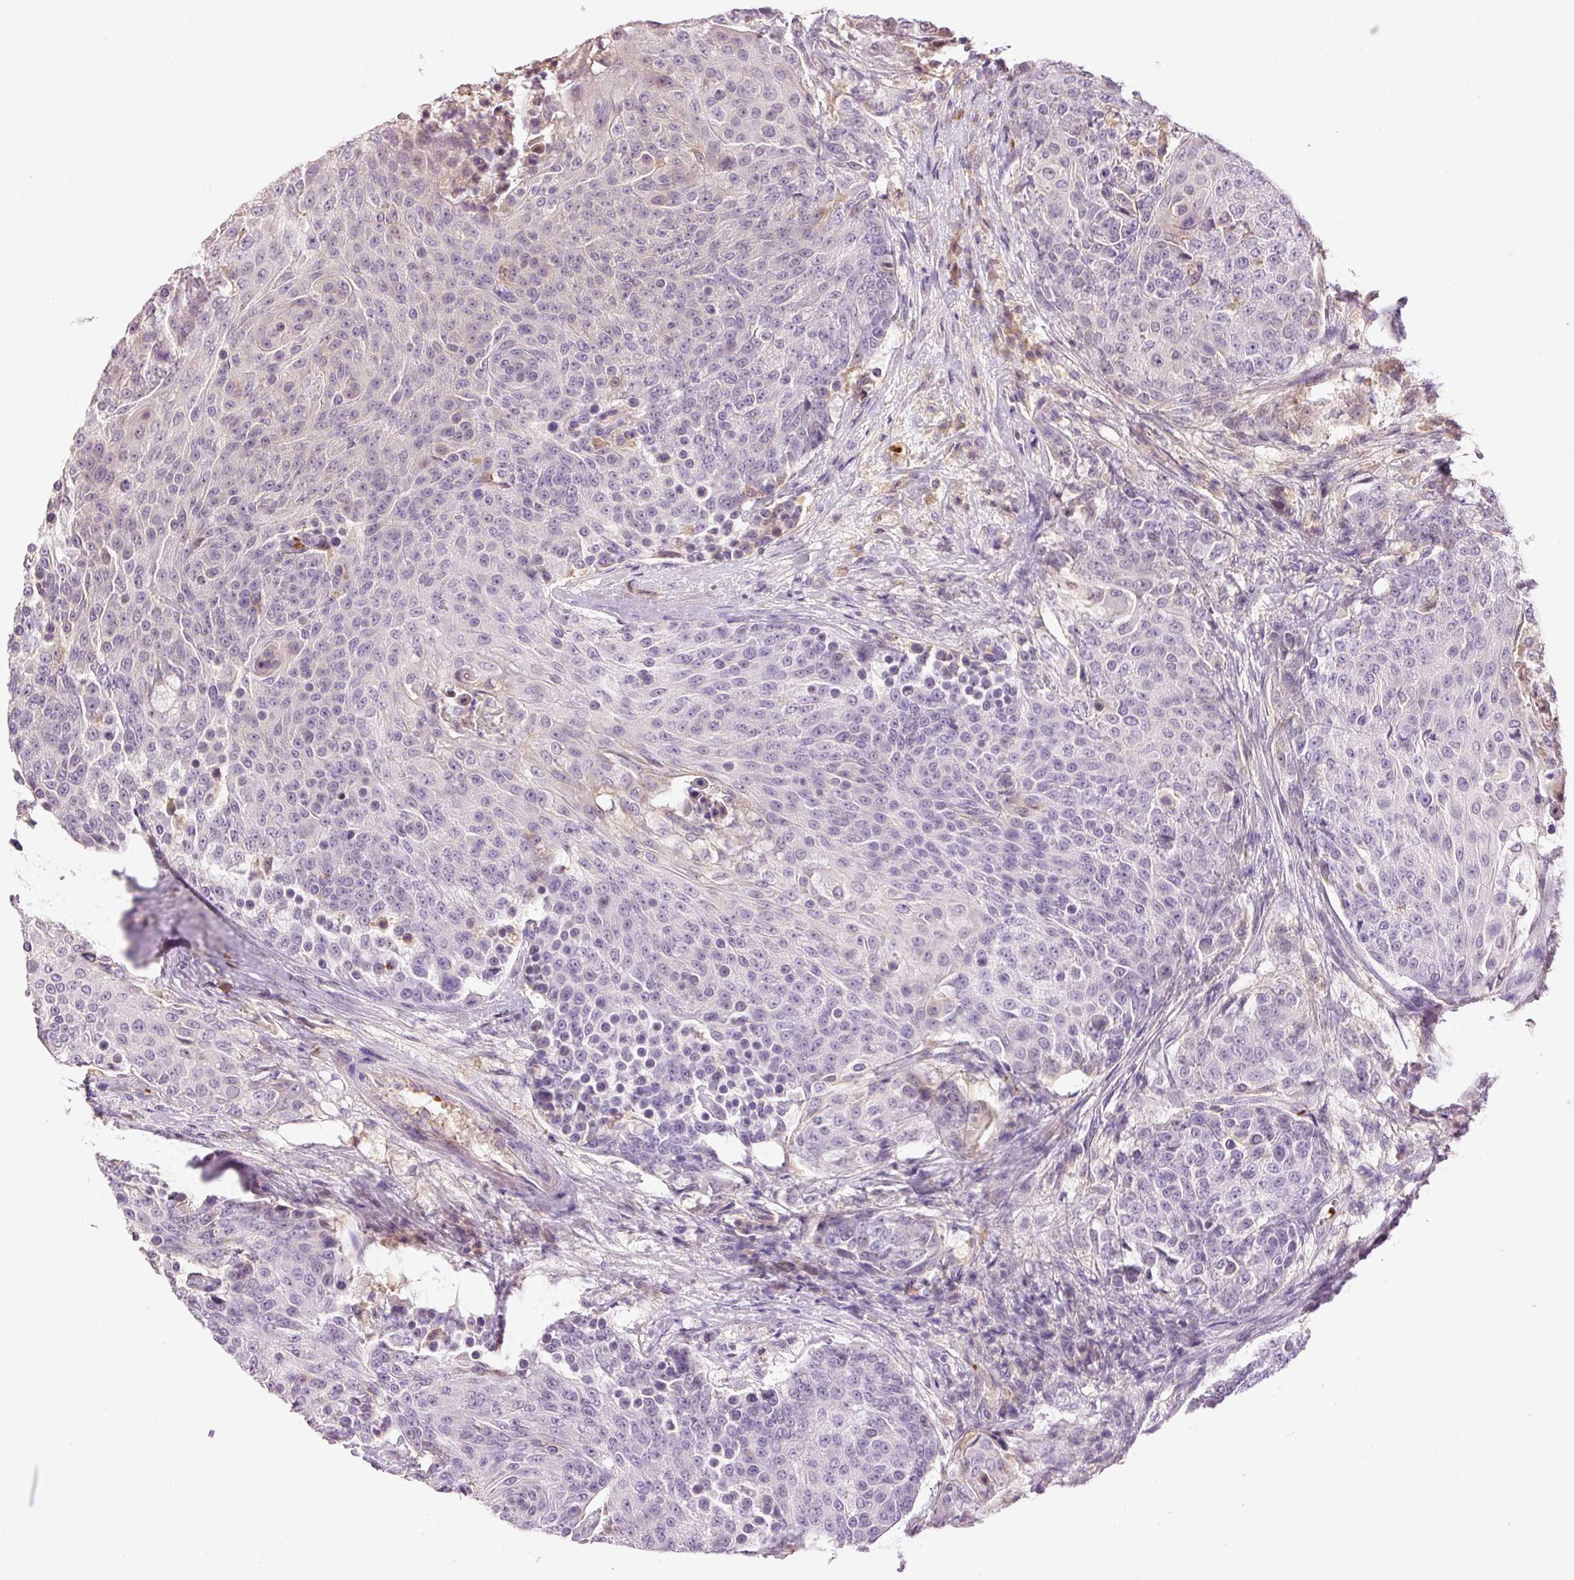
{"staining": {"intensity": "negative", "quantity": "none", "location": "none"}, "tissue": "urothelial cancer", "cell_type": "Tumor cells", "image_type": "cancer", "snomed": [{"axis": "morphology", "description": "Urothelial carcinoma, High grade"}, {"axis": "topography", "description": "Urinary bladder"}], "caption": "A high-resolution micrograph shows immunohistochemistry (IHC) staining of high-grade urothelial carcinoma, which shows no significant expression in tumor cells.", "gene": "CMTM8", "patient": {"sex": "female", "age": 63}}